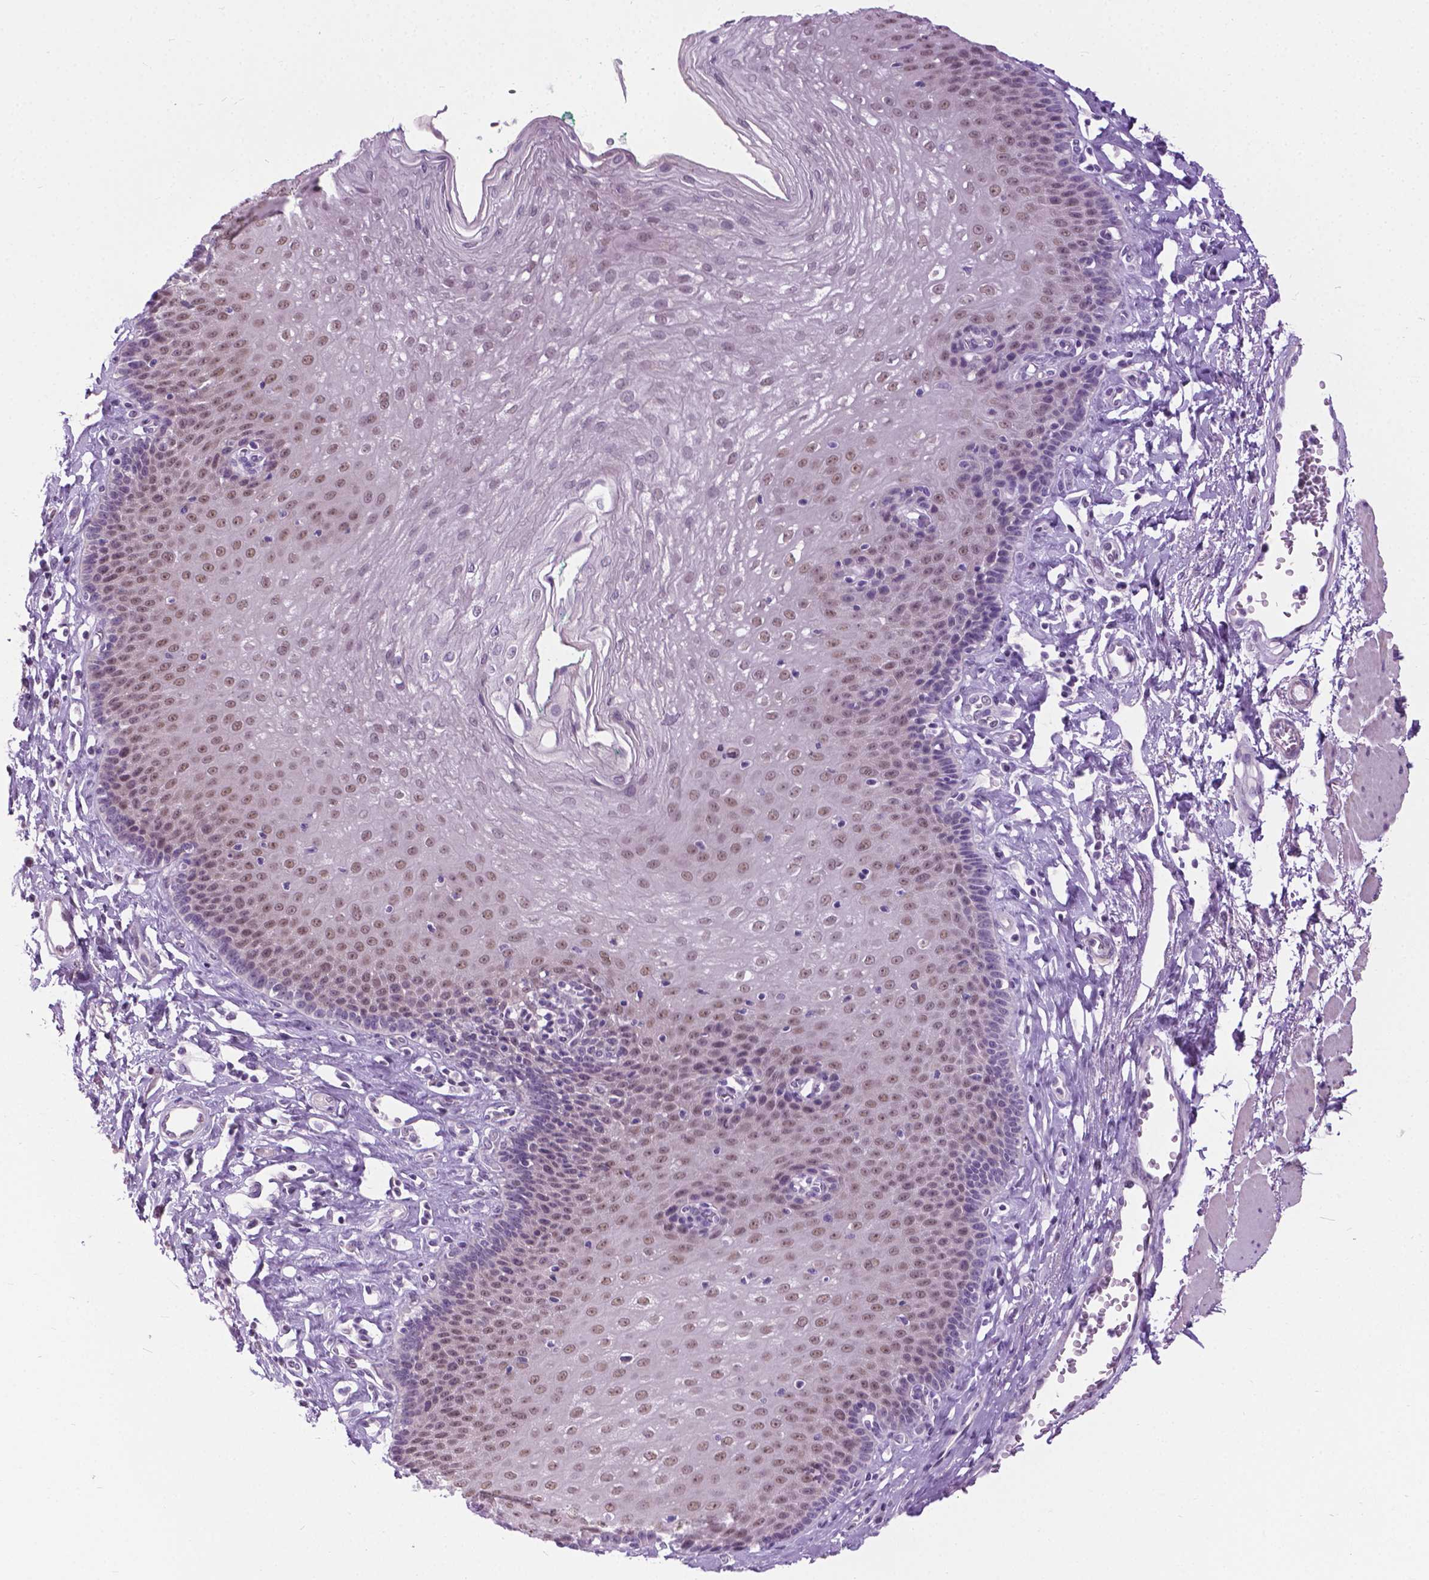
{"staining": {"intensity": "weak", "quantity": ">75%", "location": "nuclear"}, "tissue": "esophagus", "cell_type": "Squamous epithelial cells", "image_type": "normal", "snomed": [{"axis": "morphology", "description": "Normal tissue, NOS"}, {"axis": "topography", "description": "Esophagus"}], "caption": "Esophagus stained for a protein (brown) exhibits weak nuclear positive expression in about >75% of squamous epithelial cells.", "gene": "APCDD1L", "patient": {"sex": "female", "age": 81}}